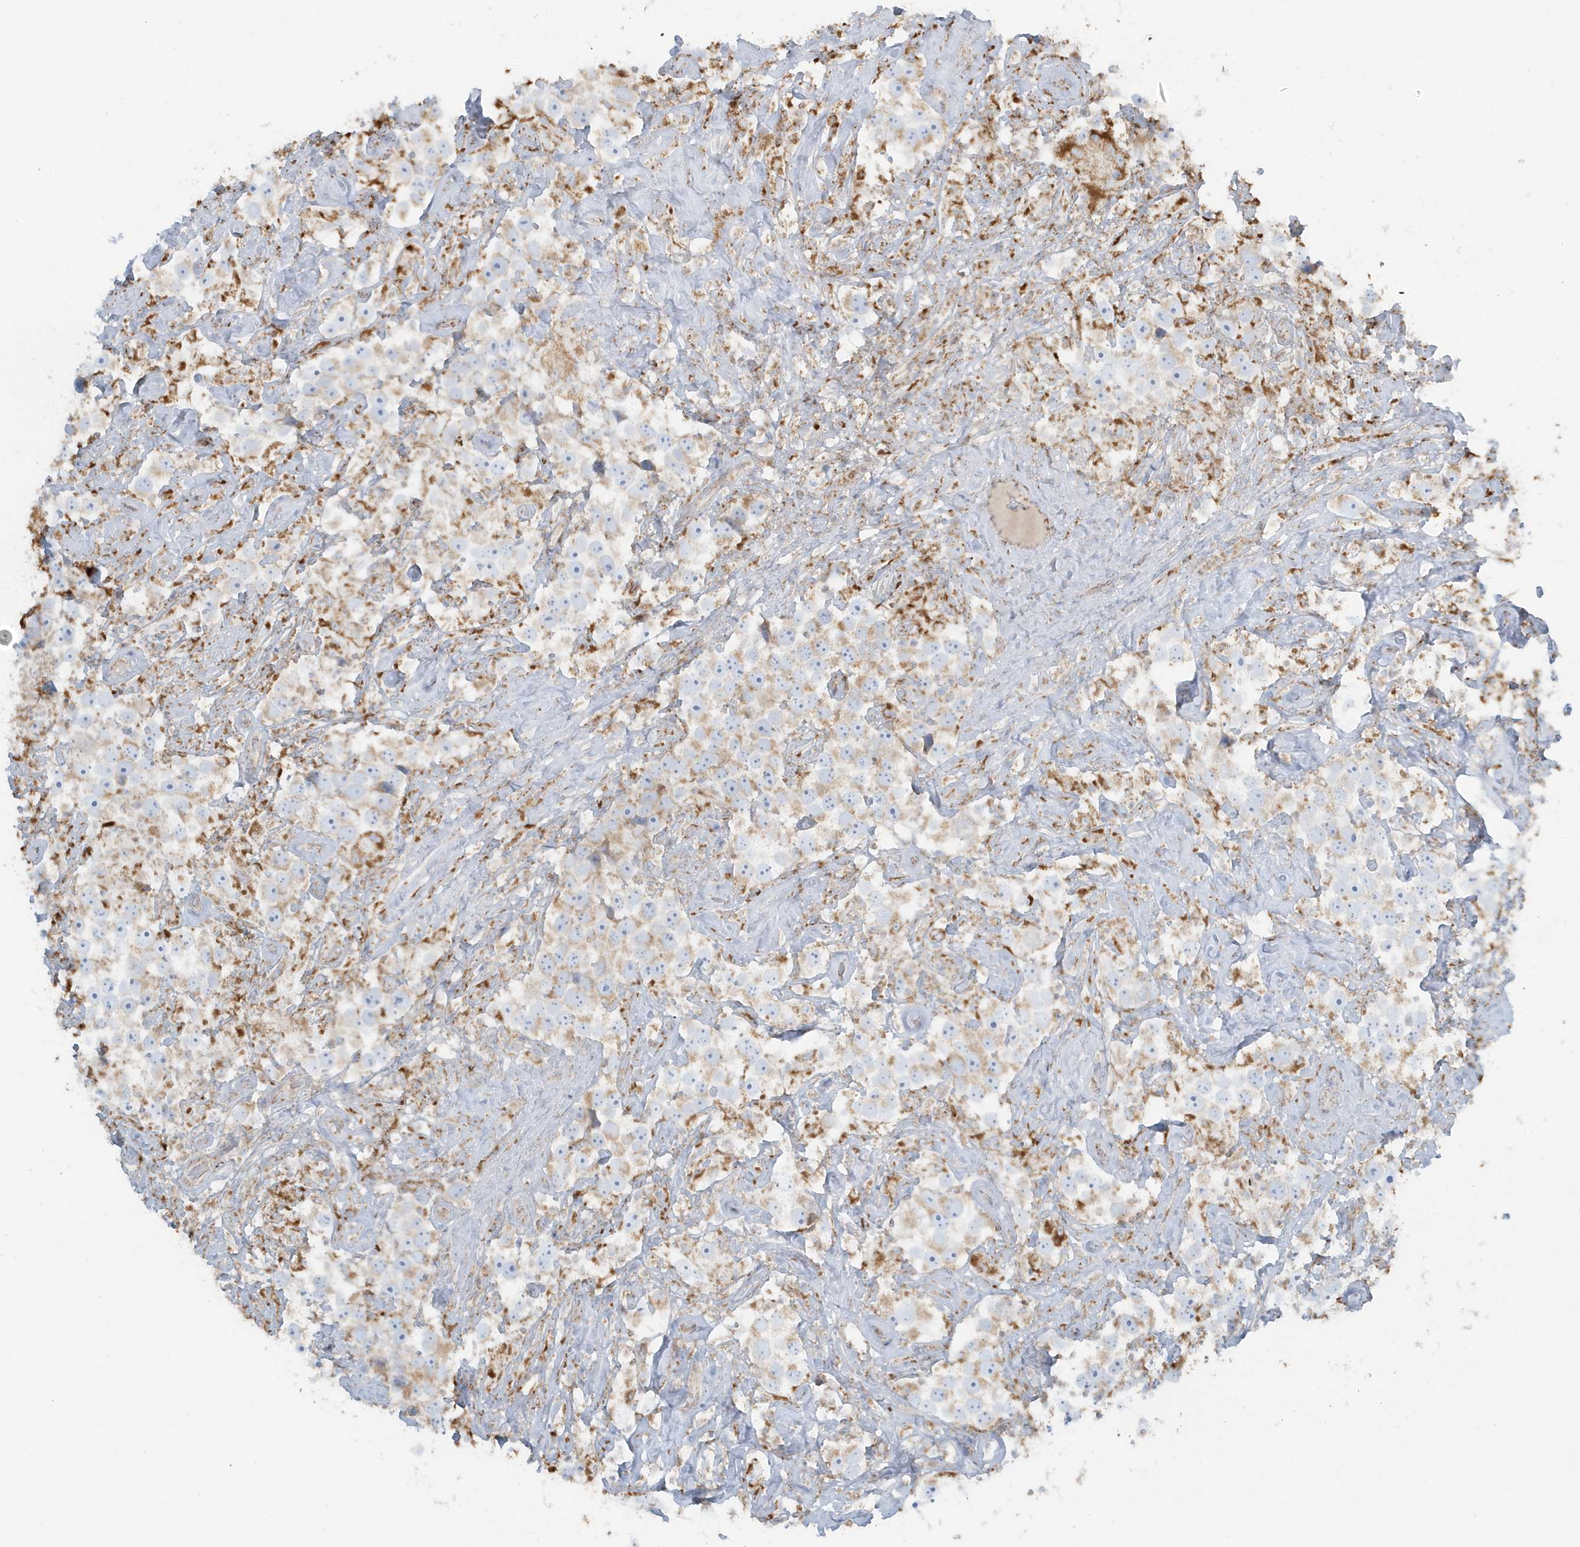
{"staining": {"intensity": "moderate", "quantity": ">75%", "location": "cytoplasmic/membranous"}, "tissue": "testis cancer", "cell_type": "Tumor cells", "image_type": "cancer", "snomed": [{"axis": "morphology", "description": "Seminoma, NOS"}, {"axis": "topography", "description": "Testis"}], "caption": "High-magnification brightfield microscopy of testis cancer stained with DAB (3,3'-diaminobenzidine) (brown) and counterstained with hematoxylin (blue). tumor cells exhibit moderate cytoplasmic/membranous expression is present in about>75% of cells.", "gene": "RAB11FIP3", "patient": {"sex": "male", "age": 49}}